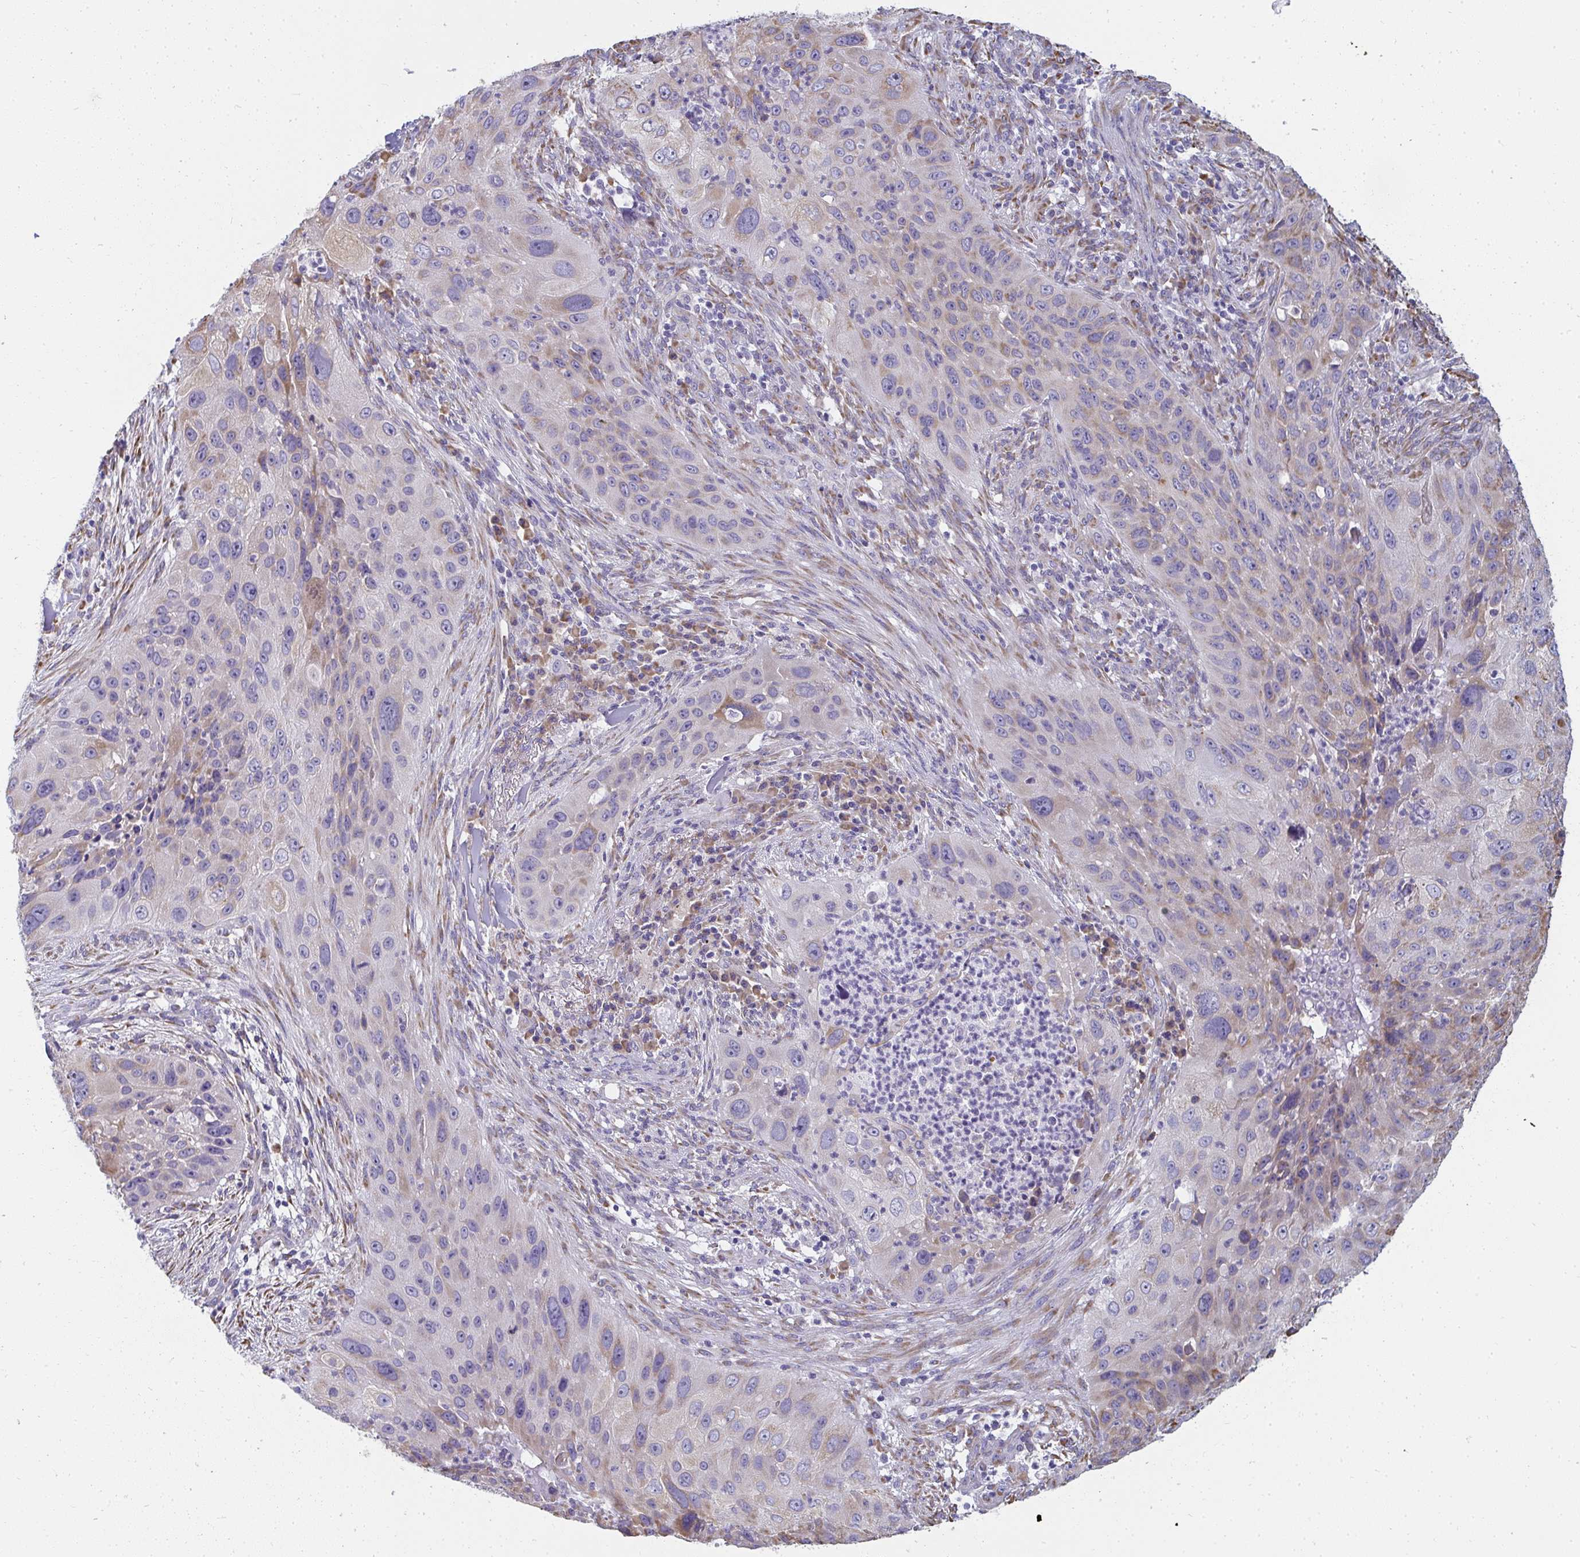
{"staining": {"intensity": "weak", "quantity": "25%-75%", "location": "cytoplasmic/membranous"}, "tissue": "lung cancer", "cell_type": "Tumor cells", "image_type": "cancer", "snomed": [{"axis": "morphology", "description": "Squamous cell carcinoma, NOS"}, {"axis": "topography", "description": "Lung"}], "caption": "This image demonstrates immunohistochemistry staining of human squamous cell carcinoma (lung), with low weak cytoplasmic/membranous staining in approximately 25%-75% of tumor cells.", "gene": "SHROOM1", "patient": {"sex": "male", "age": 63}}